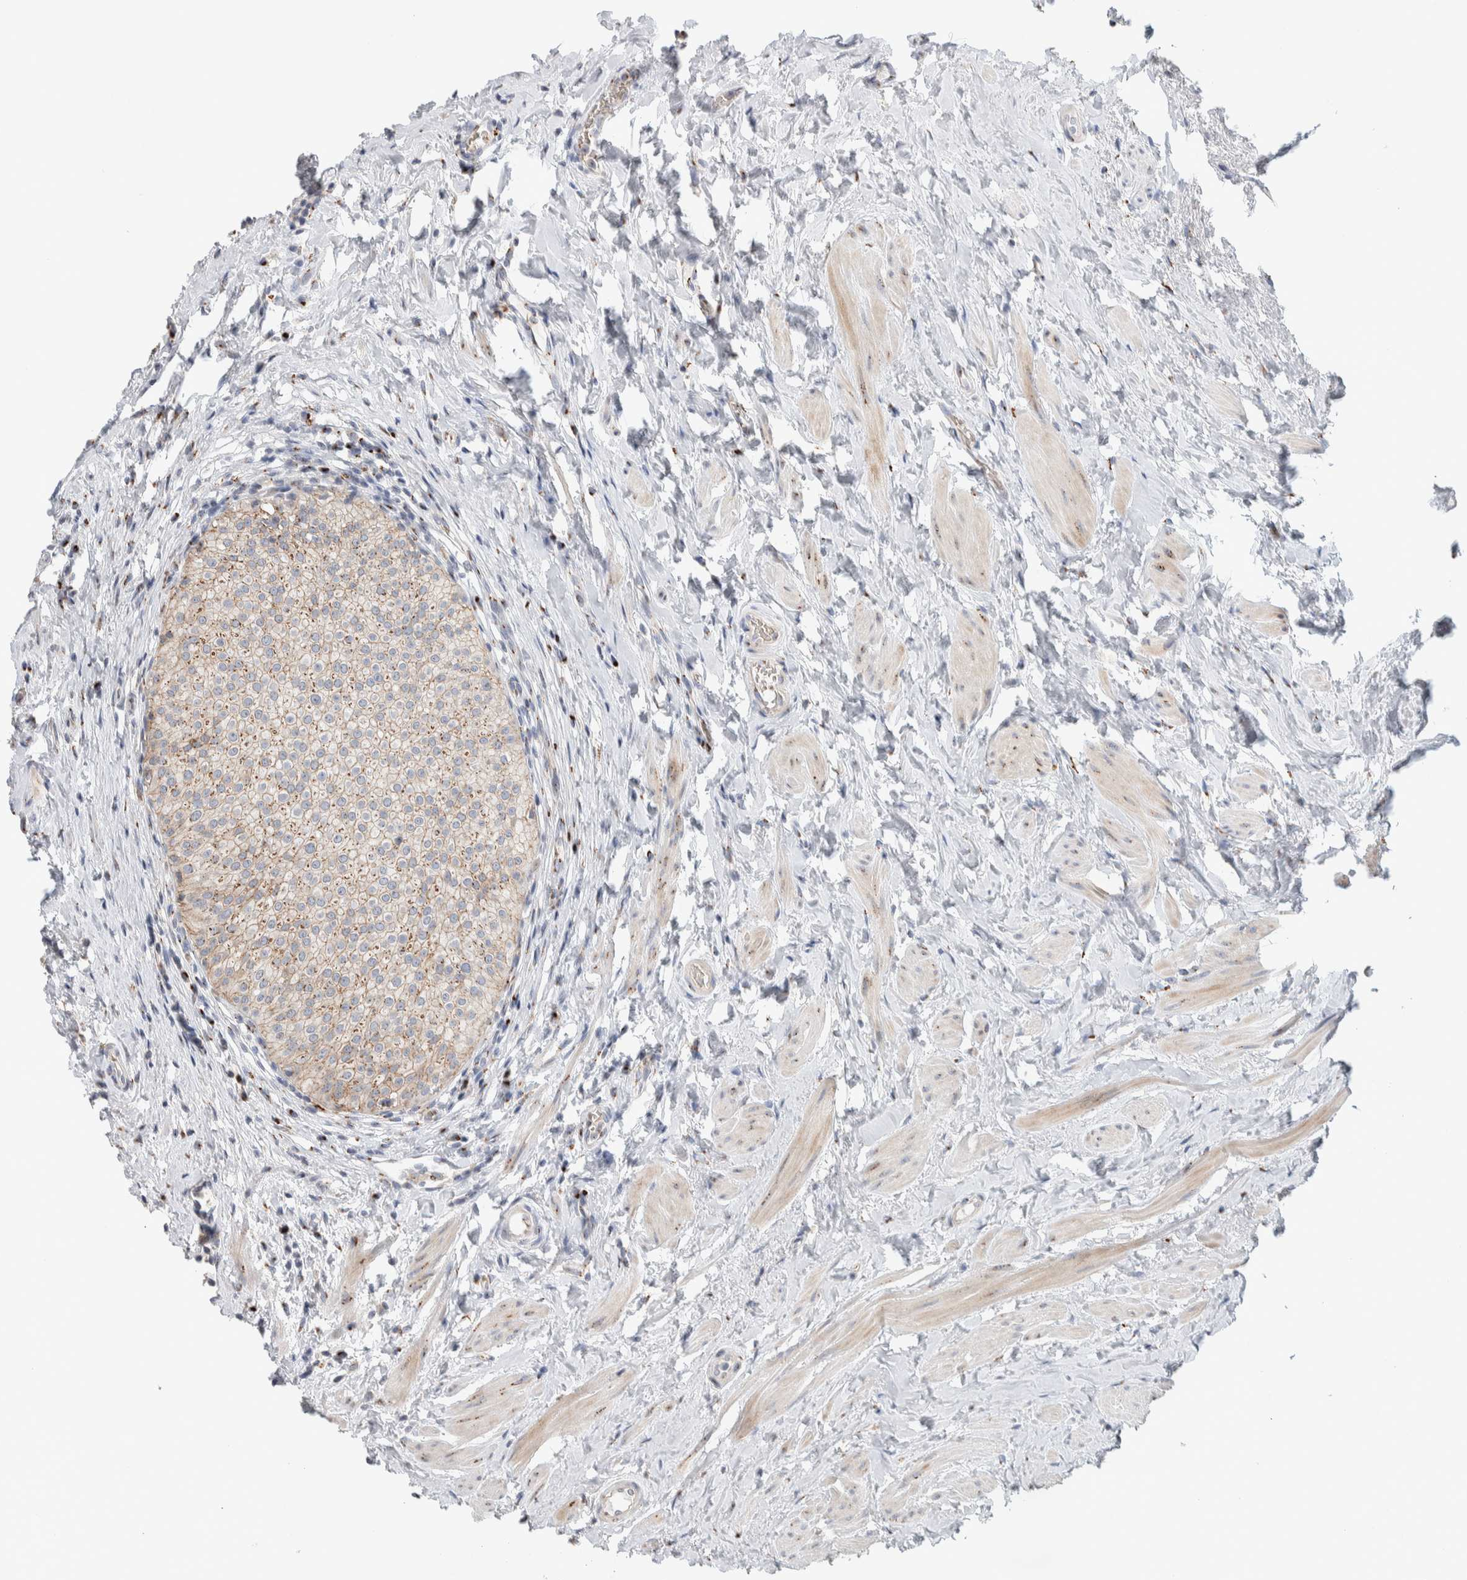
{"staining": {"intensity": "moderate", "quantity": ">75%", "location": "cytoplasmic/membranous"}, "tissue": "urothelial cancer", "cell_type": "Tumor cells", "image_type": "cancer", "snomed": [{"axis": "morphology", "description": "Normal tissue, NOS"}, {"axis": "morphology", "description": "Urothelial carcinoma, Low grade"}, {"axis": "topography", "description": "Smooth muscle"}, {"axis": "topography", "description": "Urinary bladder"}], "caption": "An image of human low-grade urothelial carcinoma stained for a protein exhibits moderate cytoplasmic/membranous brown staining in tumor cells.", "gene": "SLC38A10", "patient": {"sex": "male", "age": 60}}